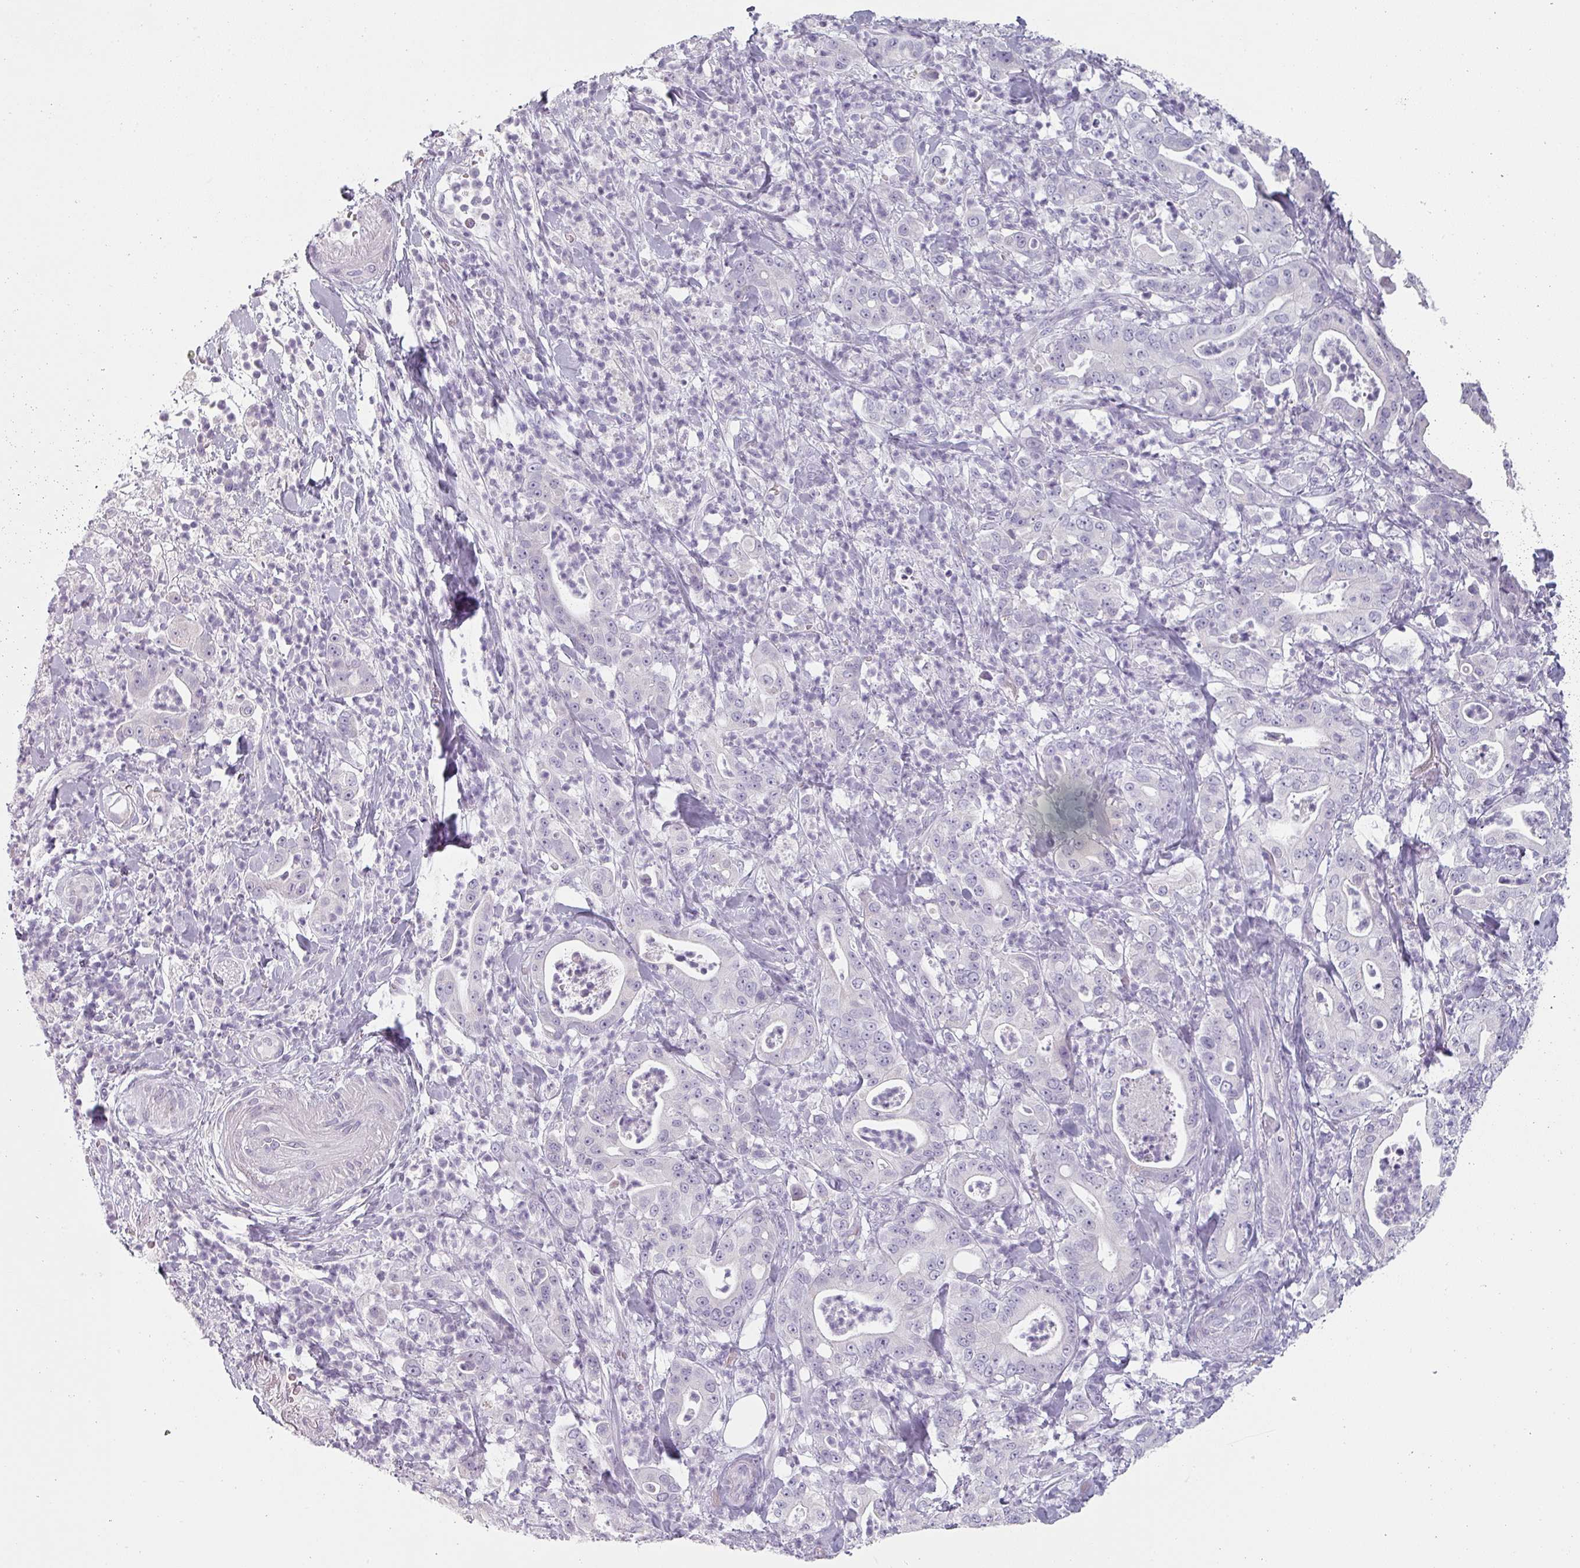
{"staining": {"intensity": "negative", "quantity": "none", "location": "none"}, "tissue": "pancreatic cancer", "cell_type": "Tumor cells", "image_type": "cancer", "snomed": [{"axis": "morphology", "description": "Adenocarcinoma, NOS"}, {"axis": "topography", "description": "Pancreas"}], "caption": "Pancreatic cancer stained for a protein using immunohistochemistry displays no staining tumor cells.", "gene": "SFTPA1", "patient": {"sex": "male", "age": 71}}